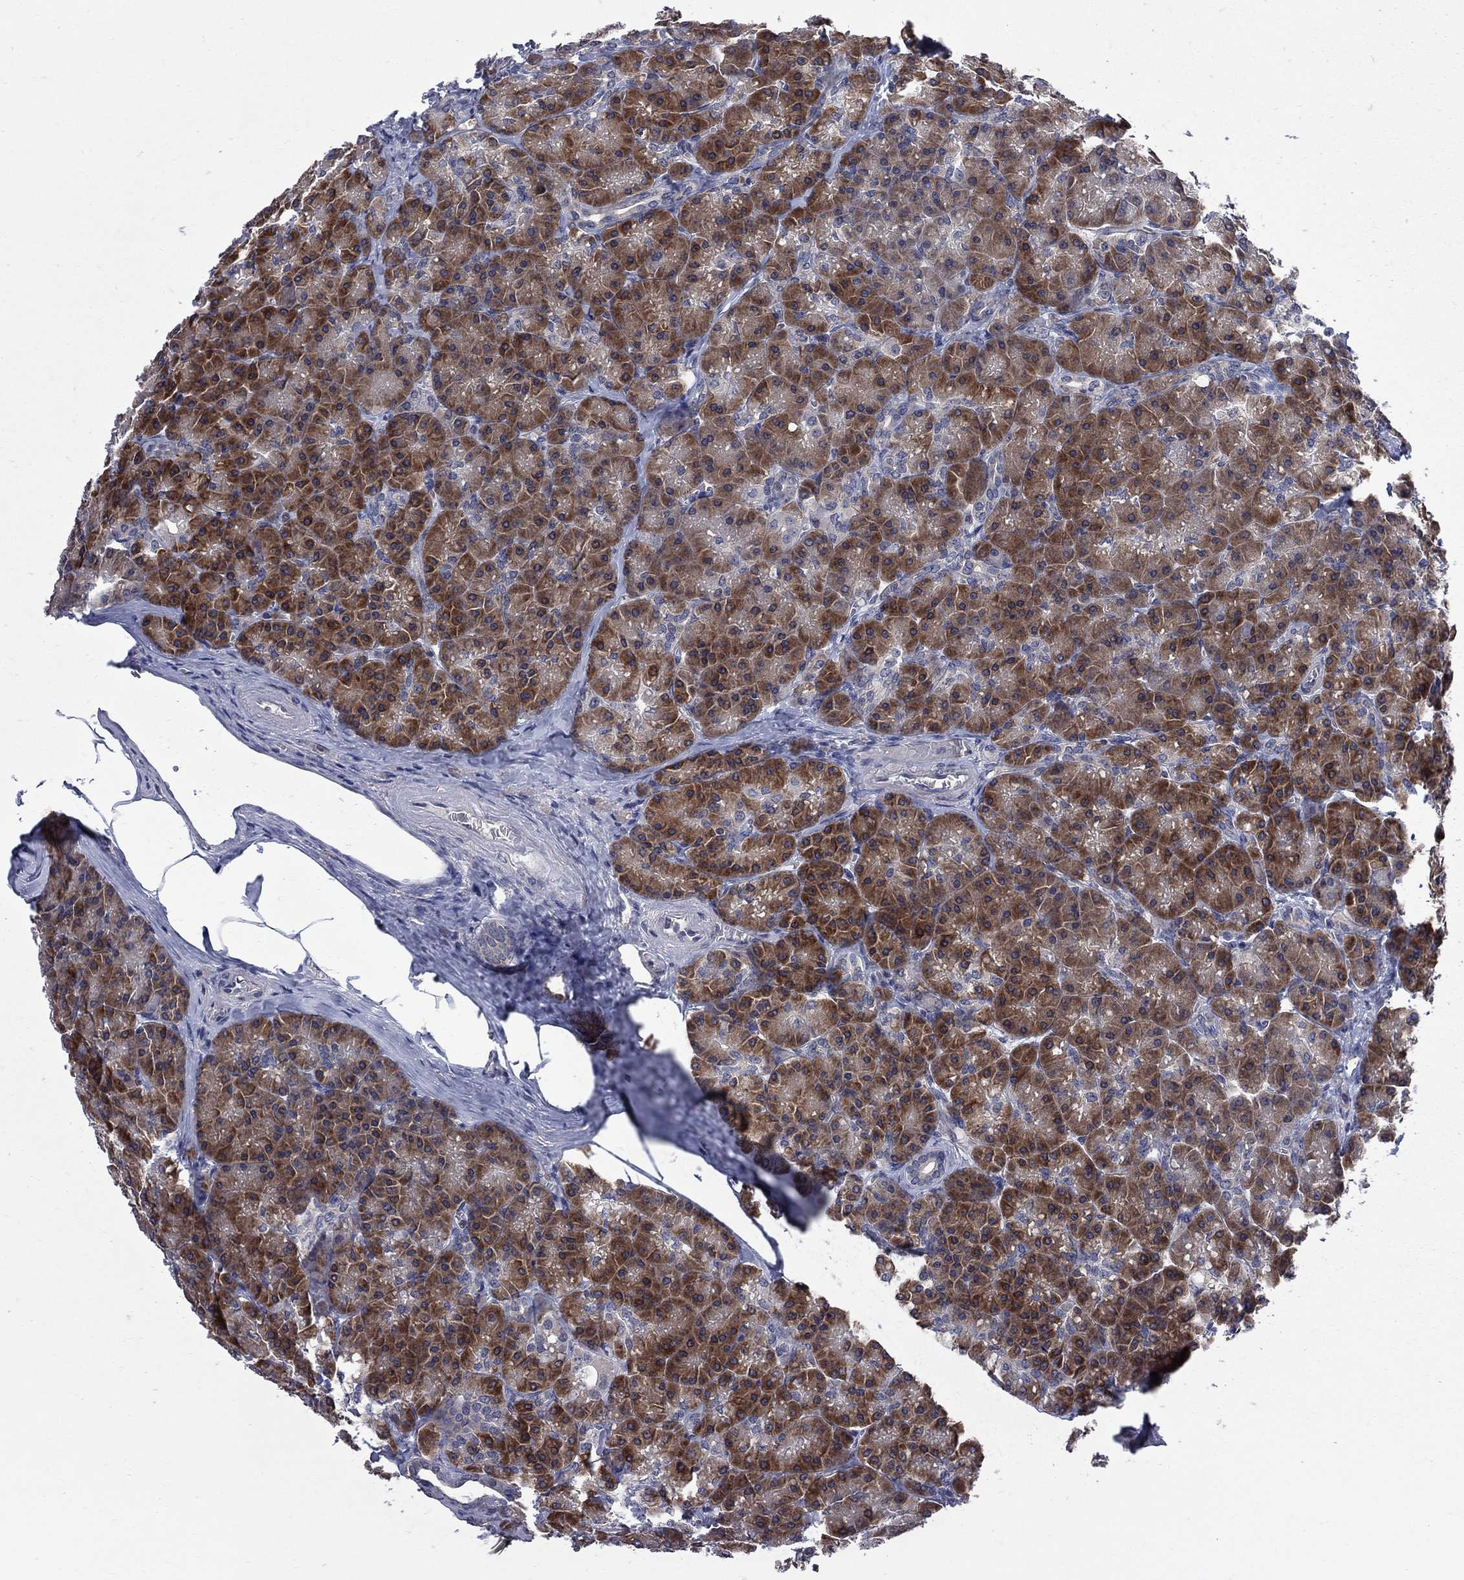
{"staining": {"intensity": "strong", "quantity": ">75%", "location": "cytoplasmic/membranous"}, "tissue": "pancreas", "cell_type": "Exocrine glandular cells", "image_type": "normal", "snomed": [{"axis": "morphology", "description": "Normal tissue, NOS"}, {"axis": "topography", "description": "Pancreas"}], "caption": "Immunohistochemistry (IHC) of benign pancreas displays high levels of strong cytoplasmic/membranous staining in about >75% of exocrine glandular cells.", "gene": "CNOT11", "patient": {"sex": "male", "age": 57}}